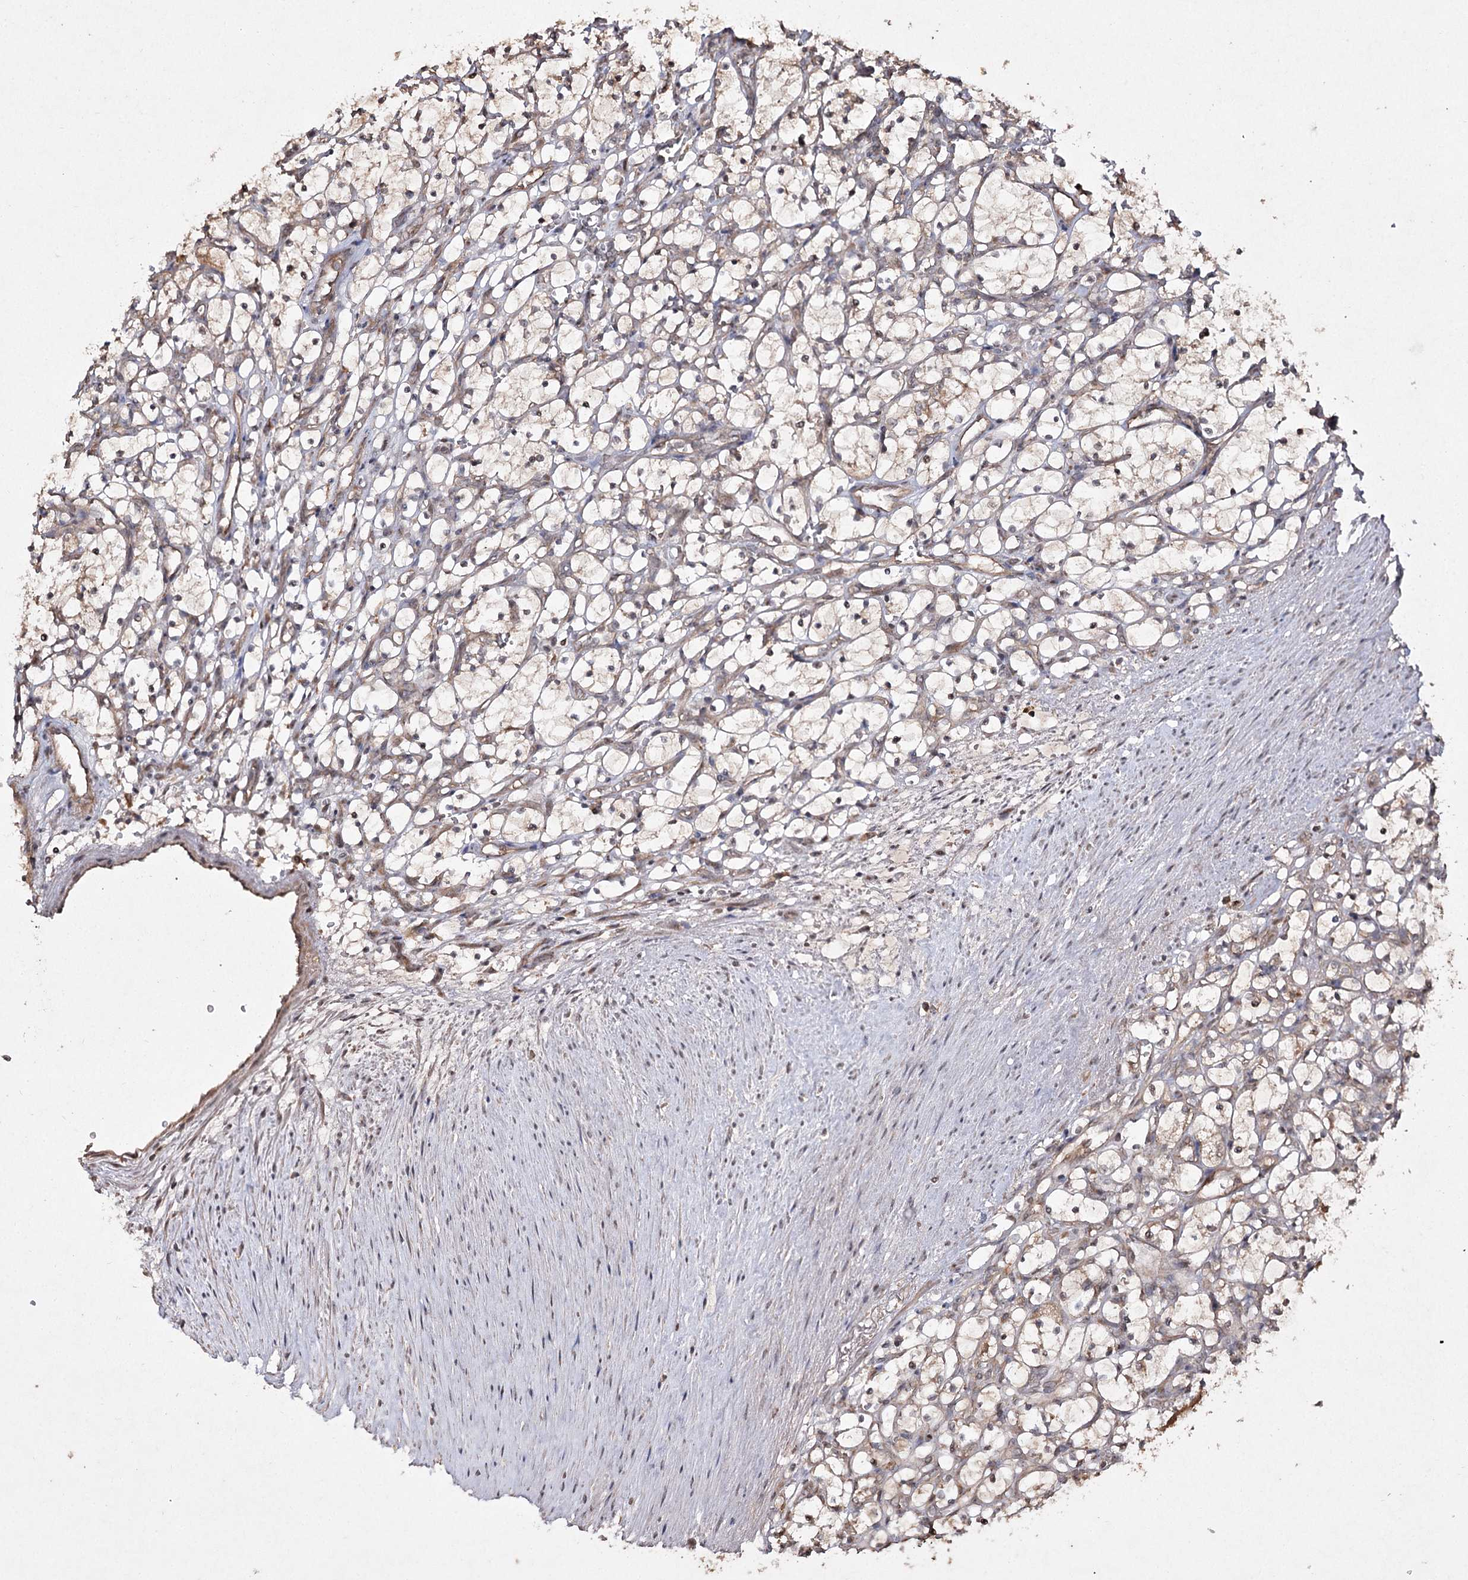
{"staining": {"intensity": "moderate", "quantity": "<25%", "location": "cytoplasmic/membranous"}, "tissue": "renal cancer", "cell_type": "Tumor cells", "image_type": "cancer", "snomed": [{"axis": "morphology", "description": "Adenocarcinoma, NOS"}, {"axis": "topography", "description": "Kidney"}], "caption": "Immunohistochemistry micrograph of human renal cancer (adenocarcinoma) stained for a protein (brown), which reveals low levels of moderate cytoplasmic/membranous staining in approximately <25% of tumor cells.", "gene": "FANCL", "patient": {"sex": "female", "age": 69}}